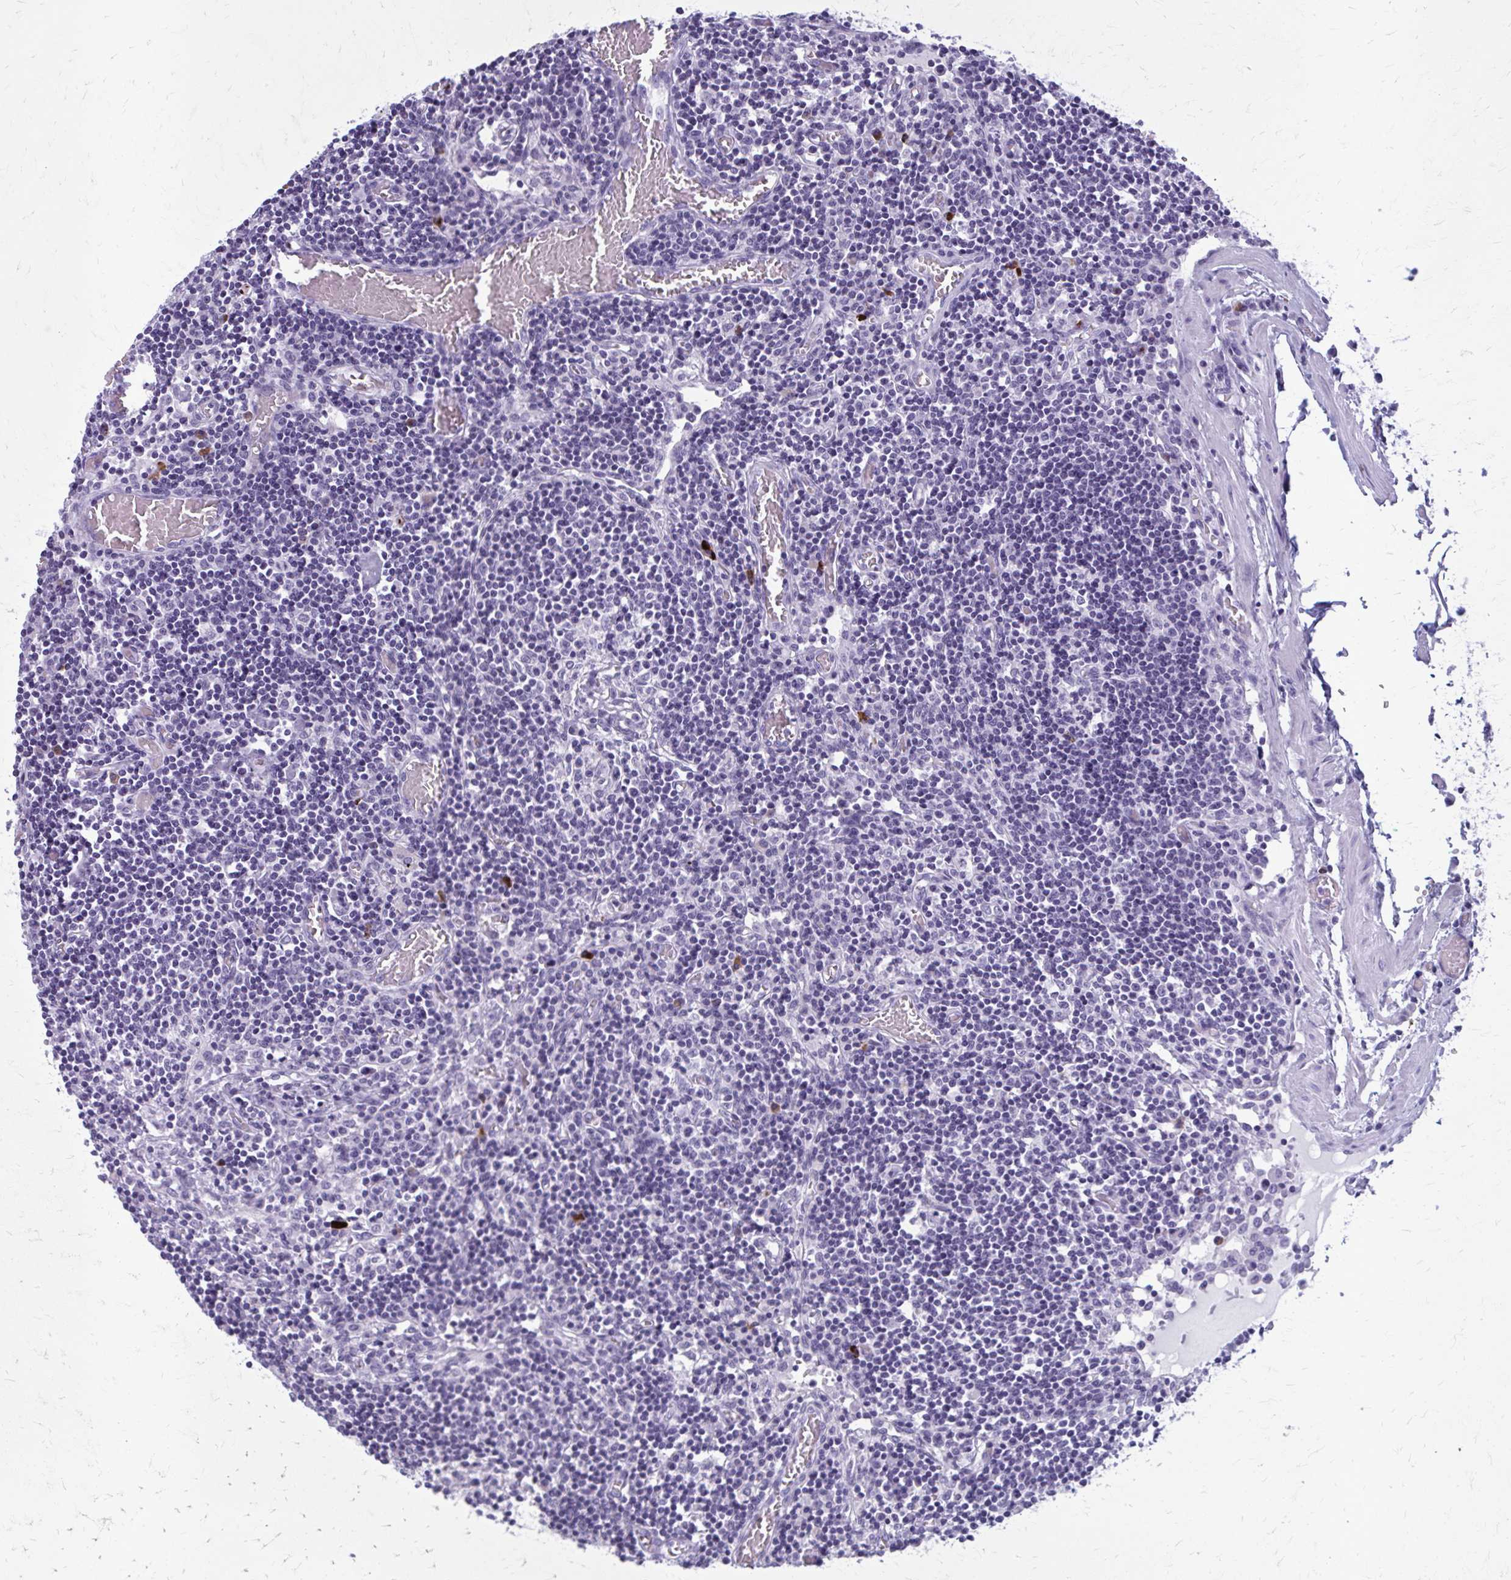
{"staining": {"intensity": "negative", "quantity": "none", "location": "none"}, "tissue": "lymph node", "cell_type": "Germinal center cells", "image_type": "normal", "snomed": [{"axis": "morphology", "description": "Normal tissue, NOS"}, {"axis": "topography", "description": "Lymph node"}], "caption": "Immunohistochemical staining of normal lymph node reveals no significant positivity in germinal center cells. The staining was performed using DAB (3,3'-diaminobenzidine) to visualize the protein expression in brown, while the nuclei were stained in blue with hematoxylin (Magnification: 20x).", "gene": "ZDHHC7", "patient": {"sex": "male", "age": 66}}